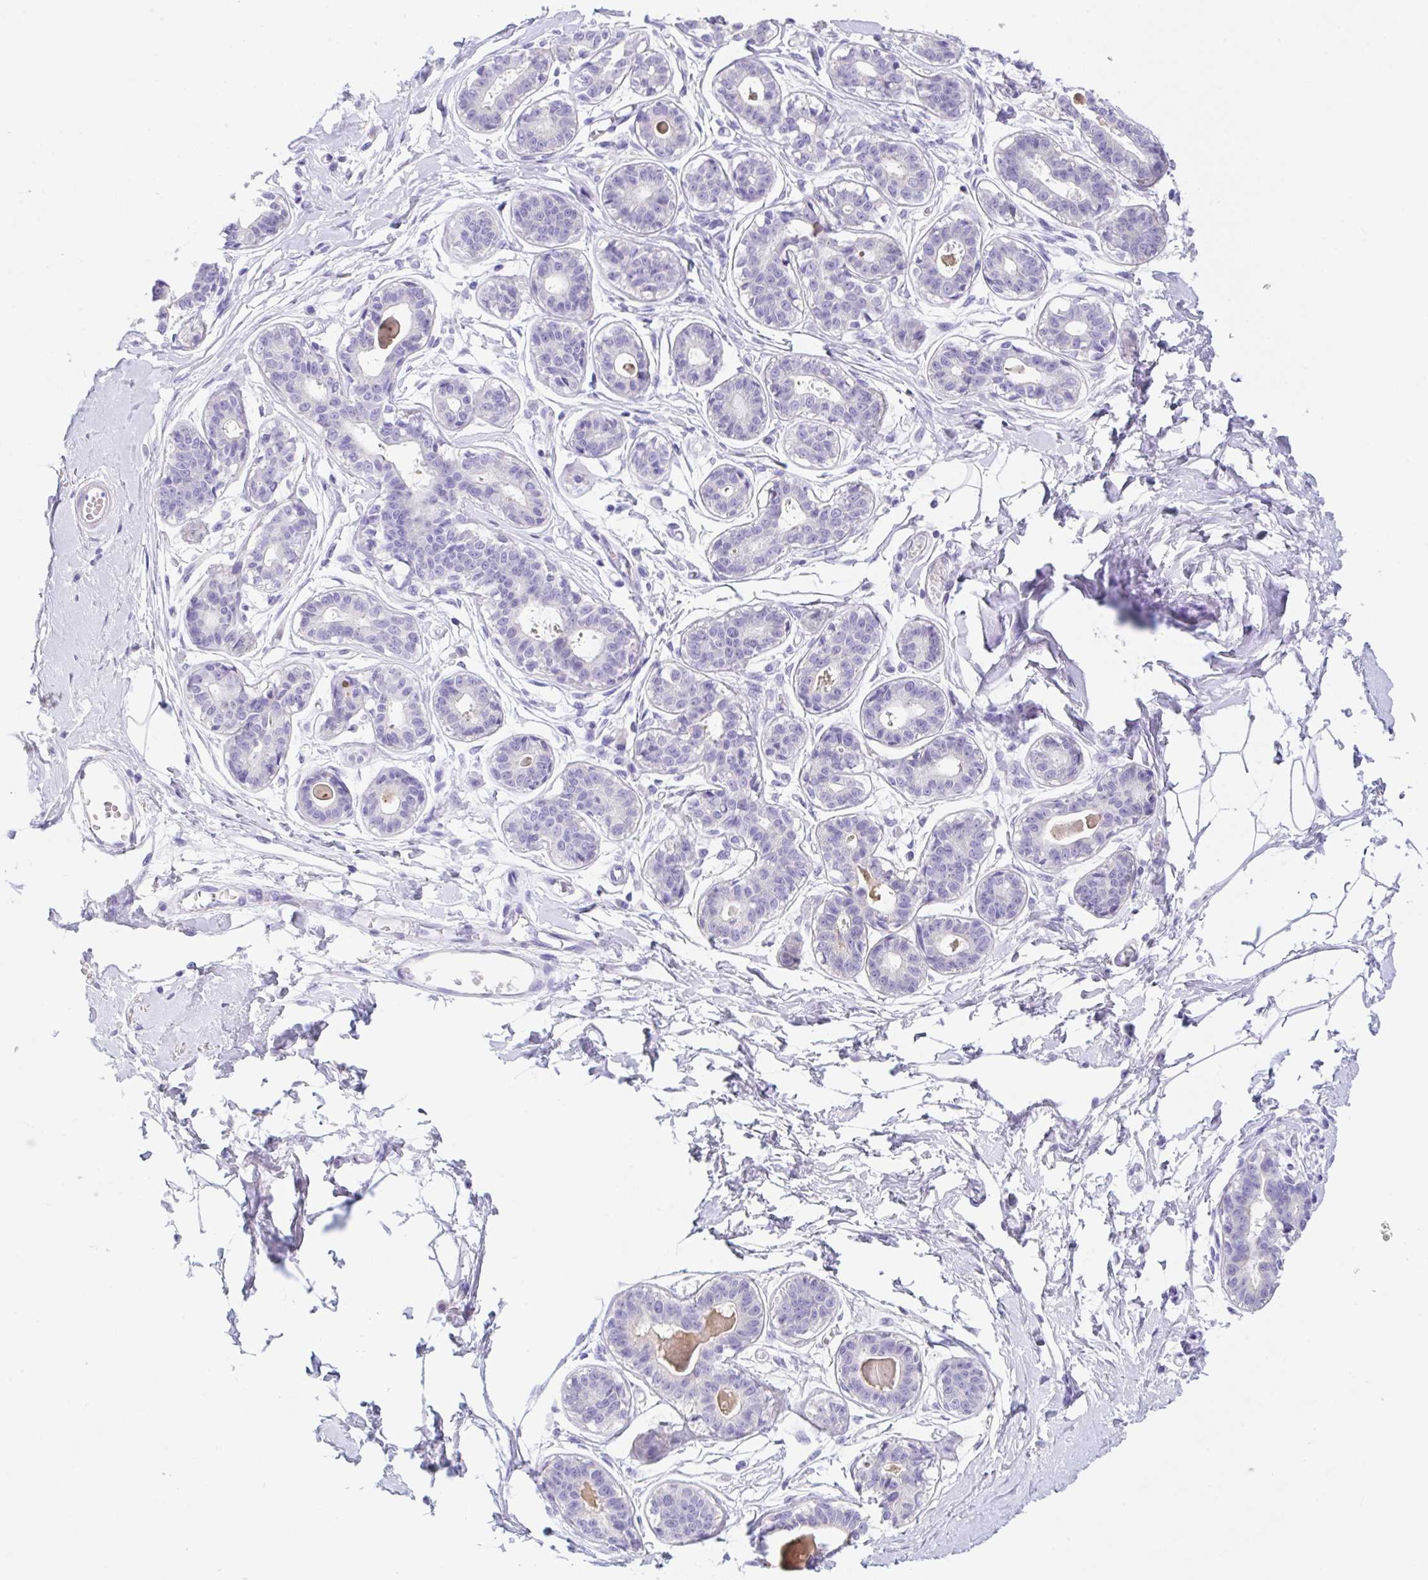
{"staining": {"intensity": "negative", "quantity": "none", "location": "none"}, "tissue": "breast", "cell_type": "Adipocytes", "image_type": "normal", "snomed": [{"axis": "morphology", "description": "Normal tissue, NOS"}, {"axis": "topography", "description": "Breast"}], "caption": "High power microscopy image of an immunohistochemistry image of unremarkable breast, revealing no significant expression in adipocytes. (Brightfield microscopy of DAB immunohistochemistry at high magnification).", "gene": "KLK8", "patient": {"sex": "female", "age": 45}}